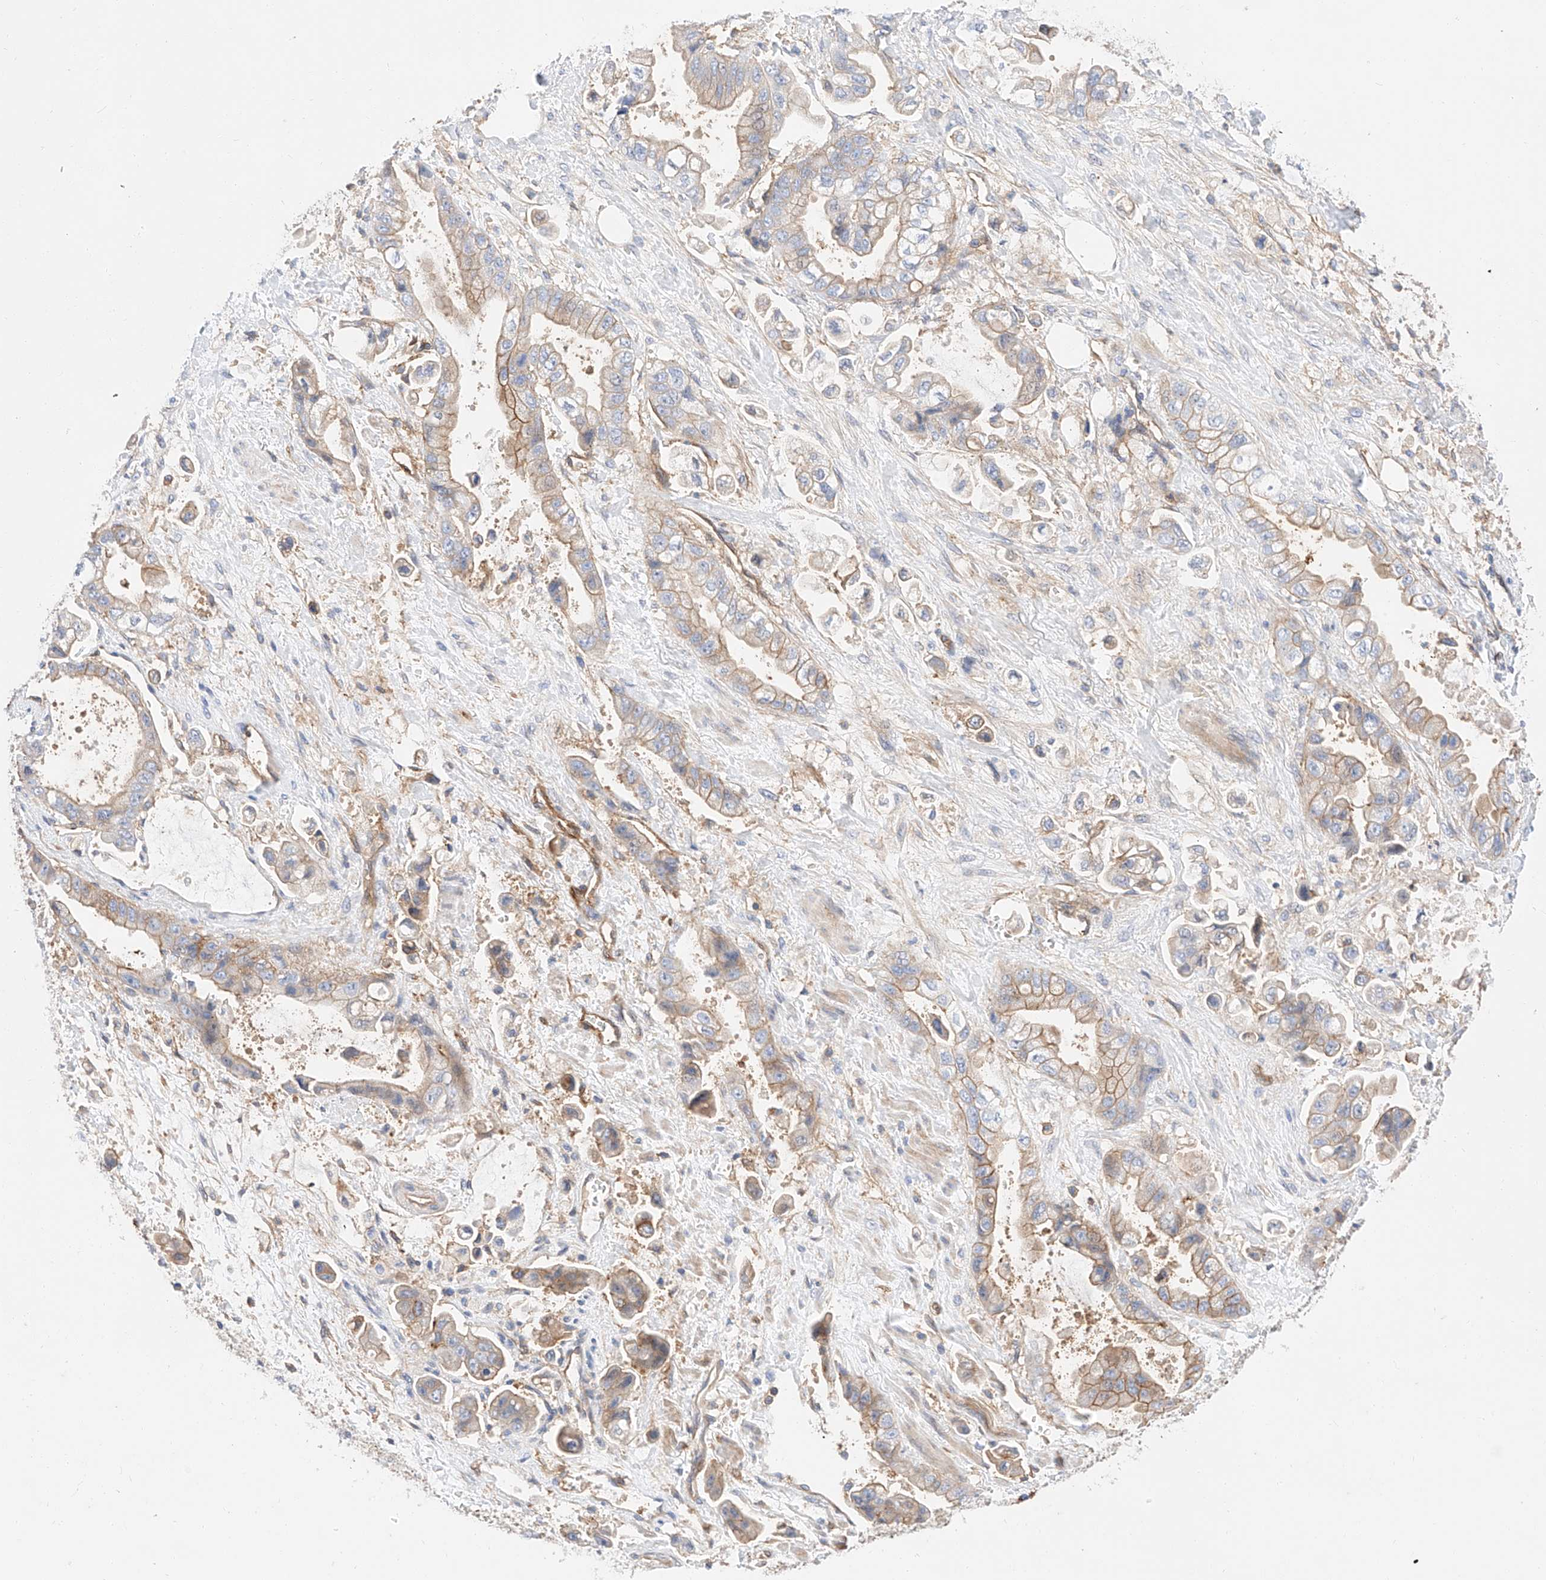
{"staining": {"intensity": "moderate", "quantity": "25%-75%", "location": "cytoplasmic/membranous"}, "tissue": "stomach cancer", "cell_type": "Tumor cells", "image_type": "cancer", "snomed": [{"axis": "morphology", "description": "Adenocarcinoma, NOS"}, {"axis": "topography", "description": "Stomach"}], "caption": "A medium amount of moderate cytoplasmic/membranous staining is identified in about 25%-75% of tumor cells in stomach cancer tissue.", "gene": "HAUS4", "patient": {"sex": "male", "age": 62}}